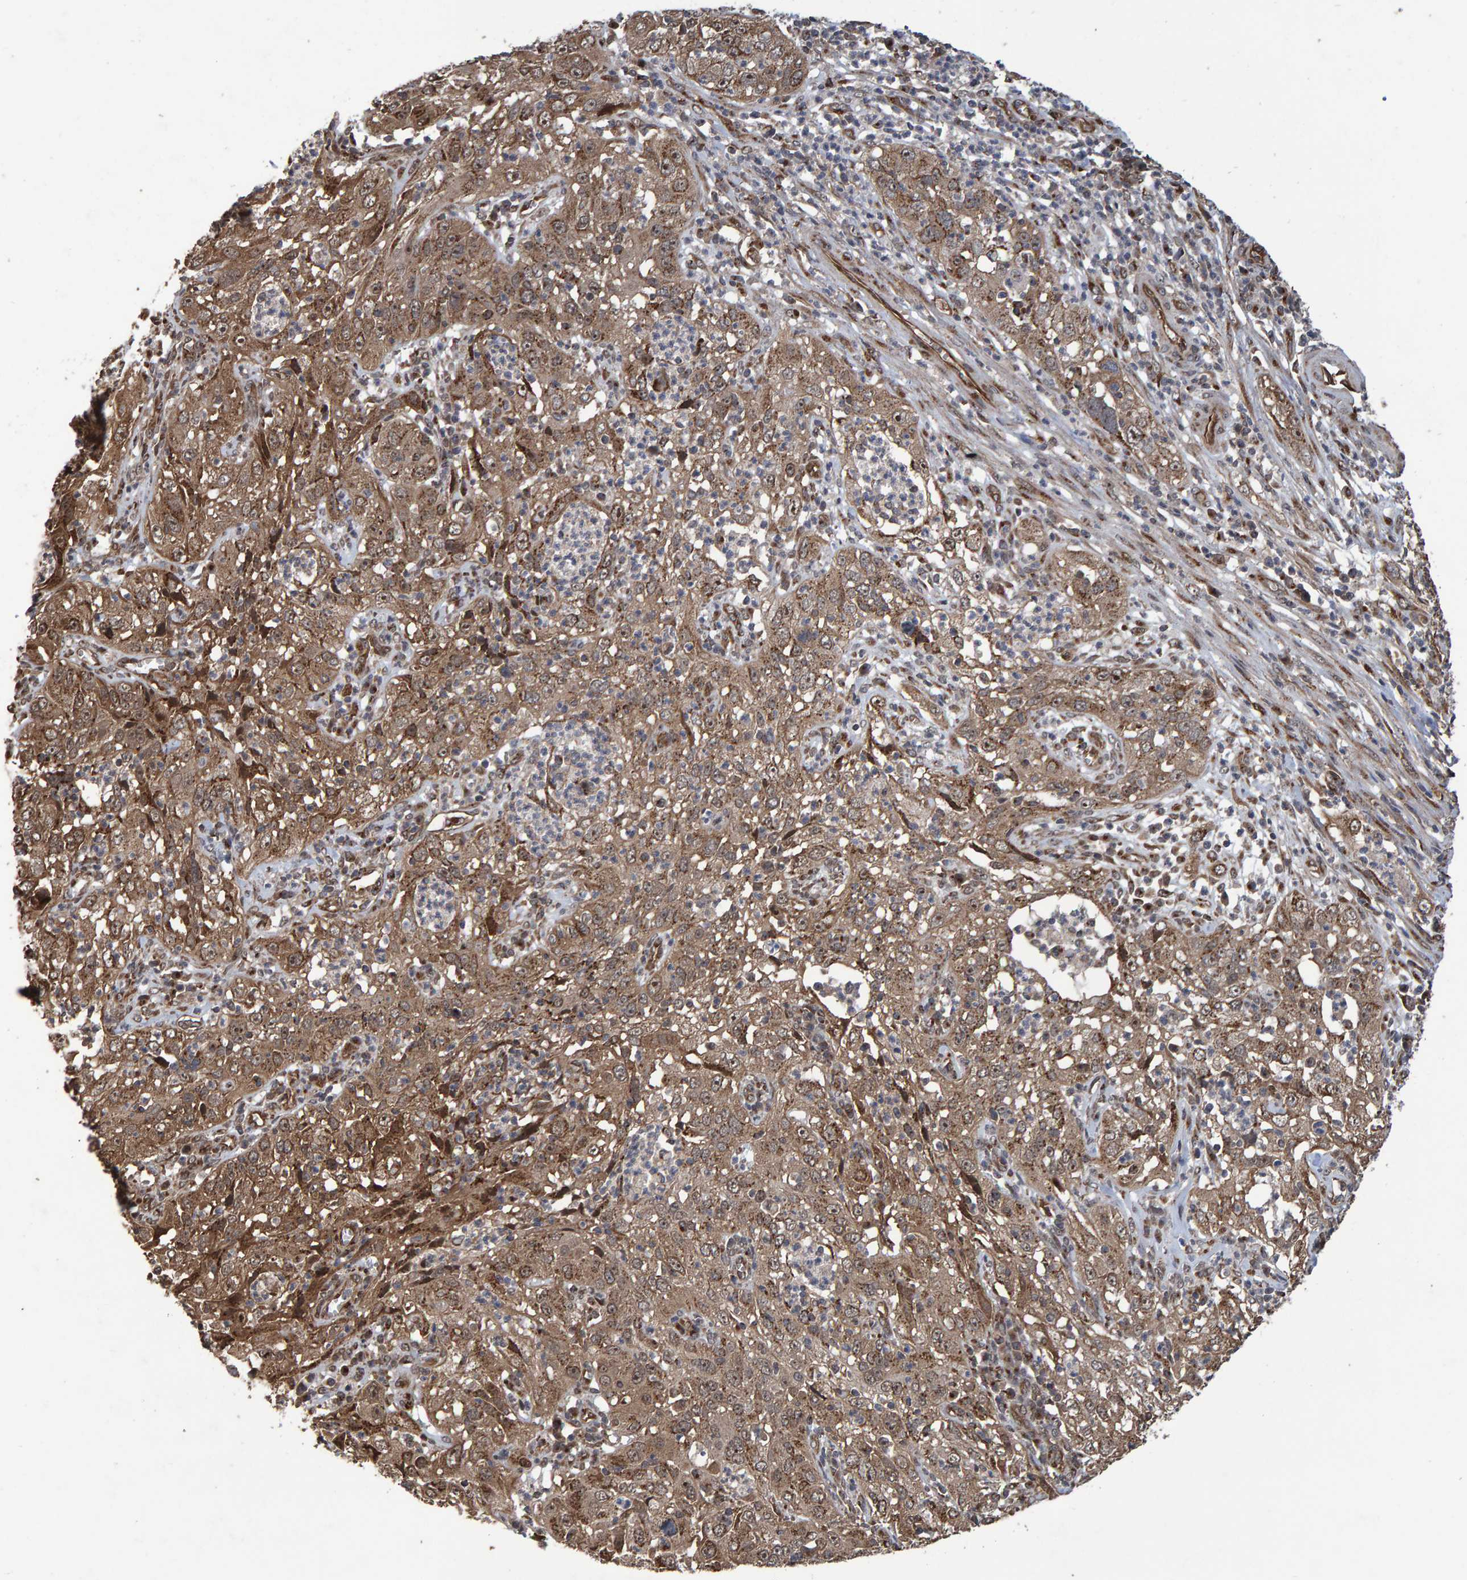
{"staining": {"intensity": "moderate", "quantity": ">75%", "location": "cytoplasmic/membranous,nuclear"}, "tissue": "cervical cancer", "cell_type": "Tumor cells", "image_type": "cancer", "snomed": [{"axis": "morphology", "description": "Squamous cell carcinoma, NOS"}, {"axis": "topography", "description": "Cervix"}], "caption": "Immunohistochemical staining of human squamous cell carcinoma (cervical) reveals medium levels of moderate cytoplasmic/membranous and nuclear protein expression in about >75% of tumor cells.", "gene": "TRIM68", "patient": {"sex": "female", "age": 32}}